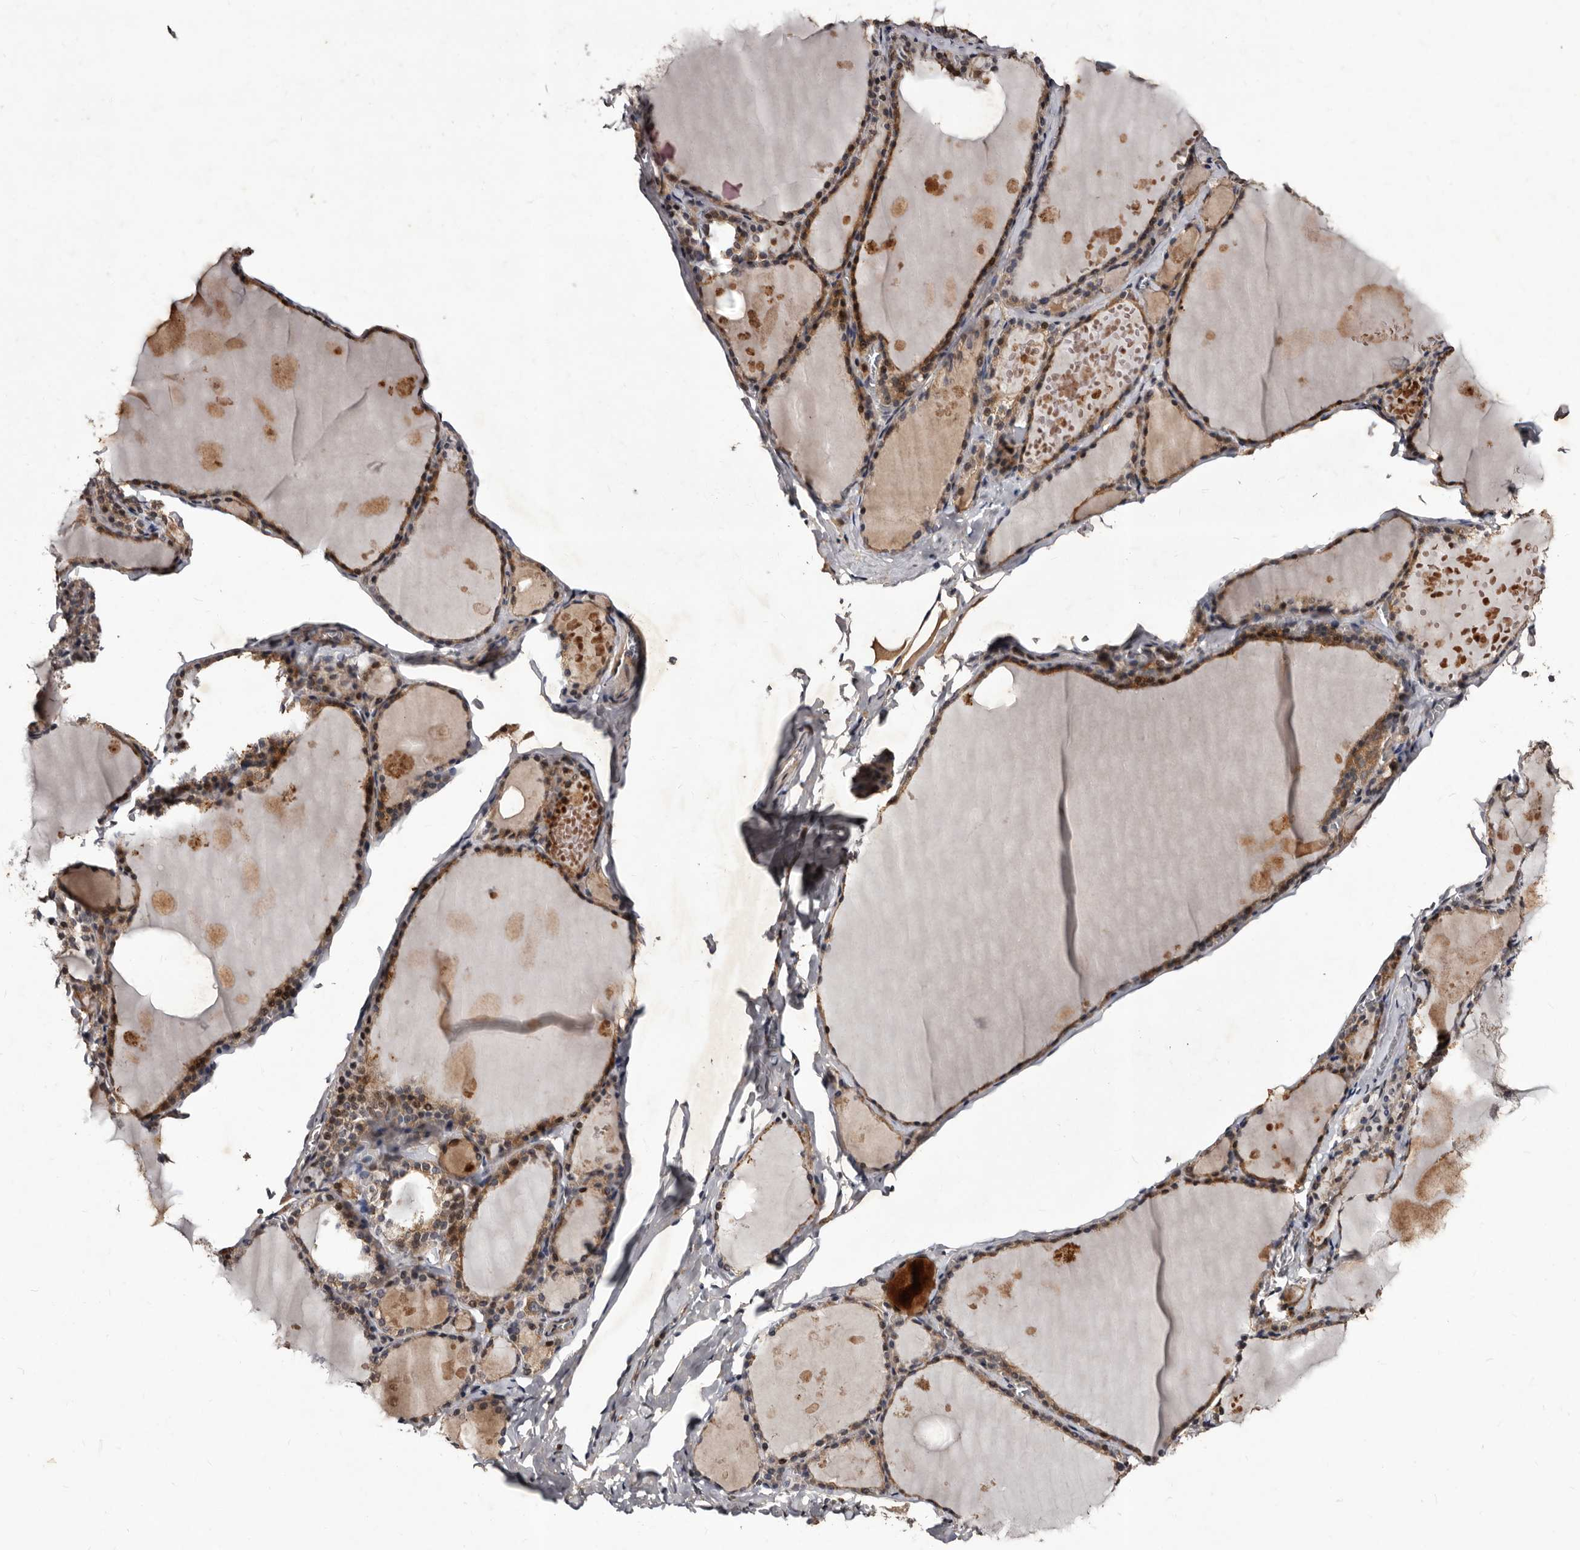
{"staining": {"intensity": "moderate", "quantity": ">75%", "location": "cytoplasmic/membranous"}, "tissue": "thyroid gland", "cell_type": "Glandular cells", "image_type": "normal", "snomed": [{"axis": "morphology", "description": "Normal tissue, NOS"}, {"axis": "topography", "description": "Thyroid gland"}], "caption": "DAB immunohistochemical staining of benign human thyroid gland displays moderate cytoplasmic/membranous protein positivity in approximately >75% of glandular cells.", "gene": "MKRN3", "patient": {"sex": "male", "age": 56}}